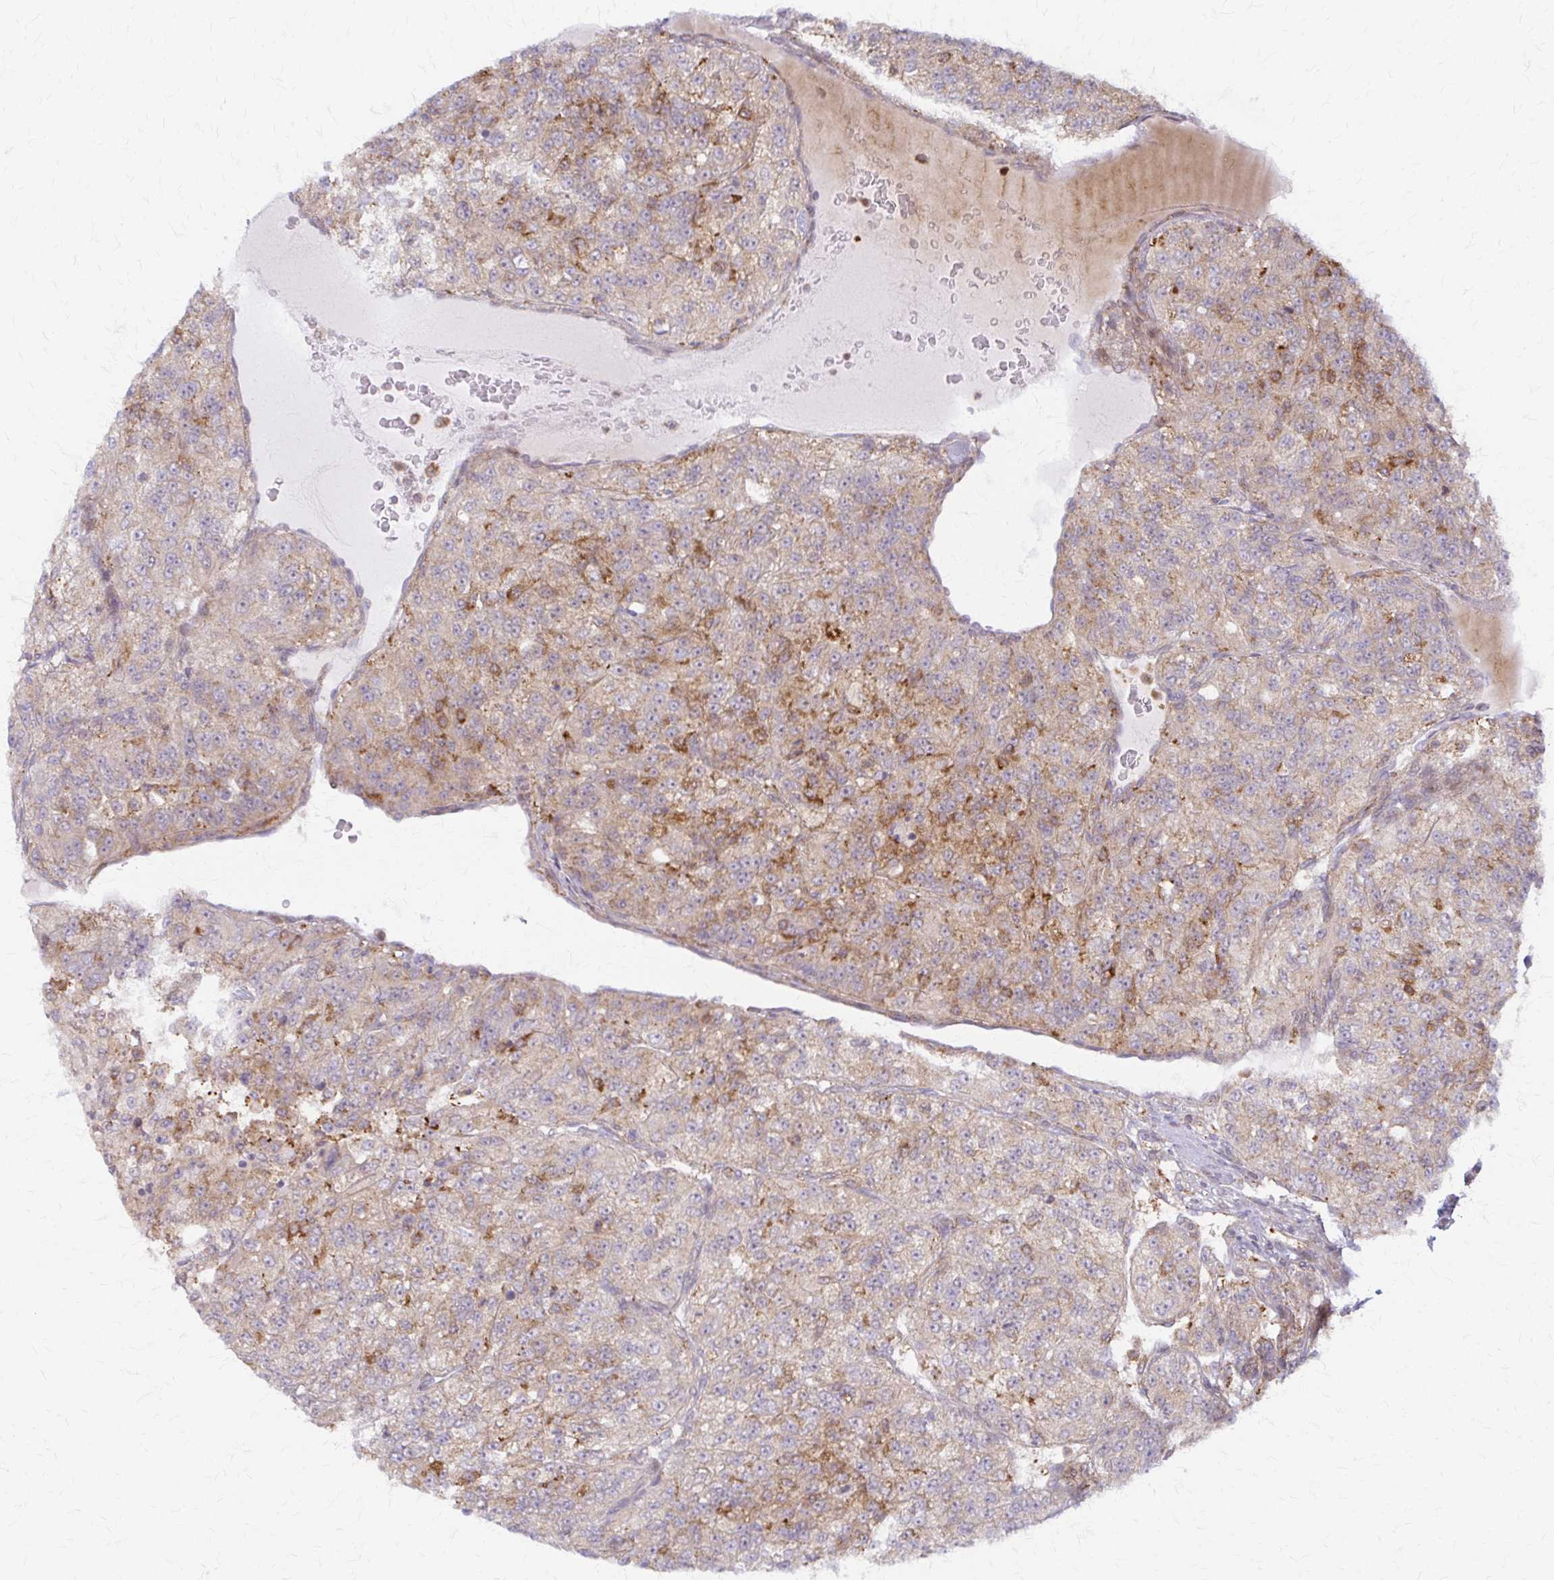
{"staining": {"intensity": "moderate", "quantity": "25%-75%", "location": "cytoplasmic/membranous"}, "tissue": "renal cancer", "cell_type": "Tumor cells", "image_type": "cancer", "snomed": [{"axis": "morphology", "description": "Adenocarcinoma, NOS"}, {"axis": "topography", "description": "Kidney"}], "caption": "A photomicrograph of adenocarcinoma (renal) stained for a protein demonstrates moderate cytoplasmic/membranous brown staining in tumor cells.", "gene": "ARHGAP35", "patient": {"sex": "female", "age": 63}}